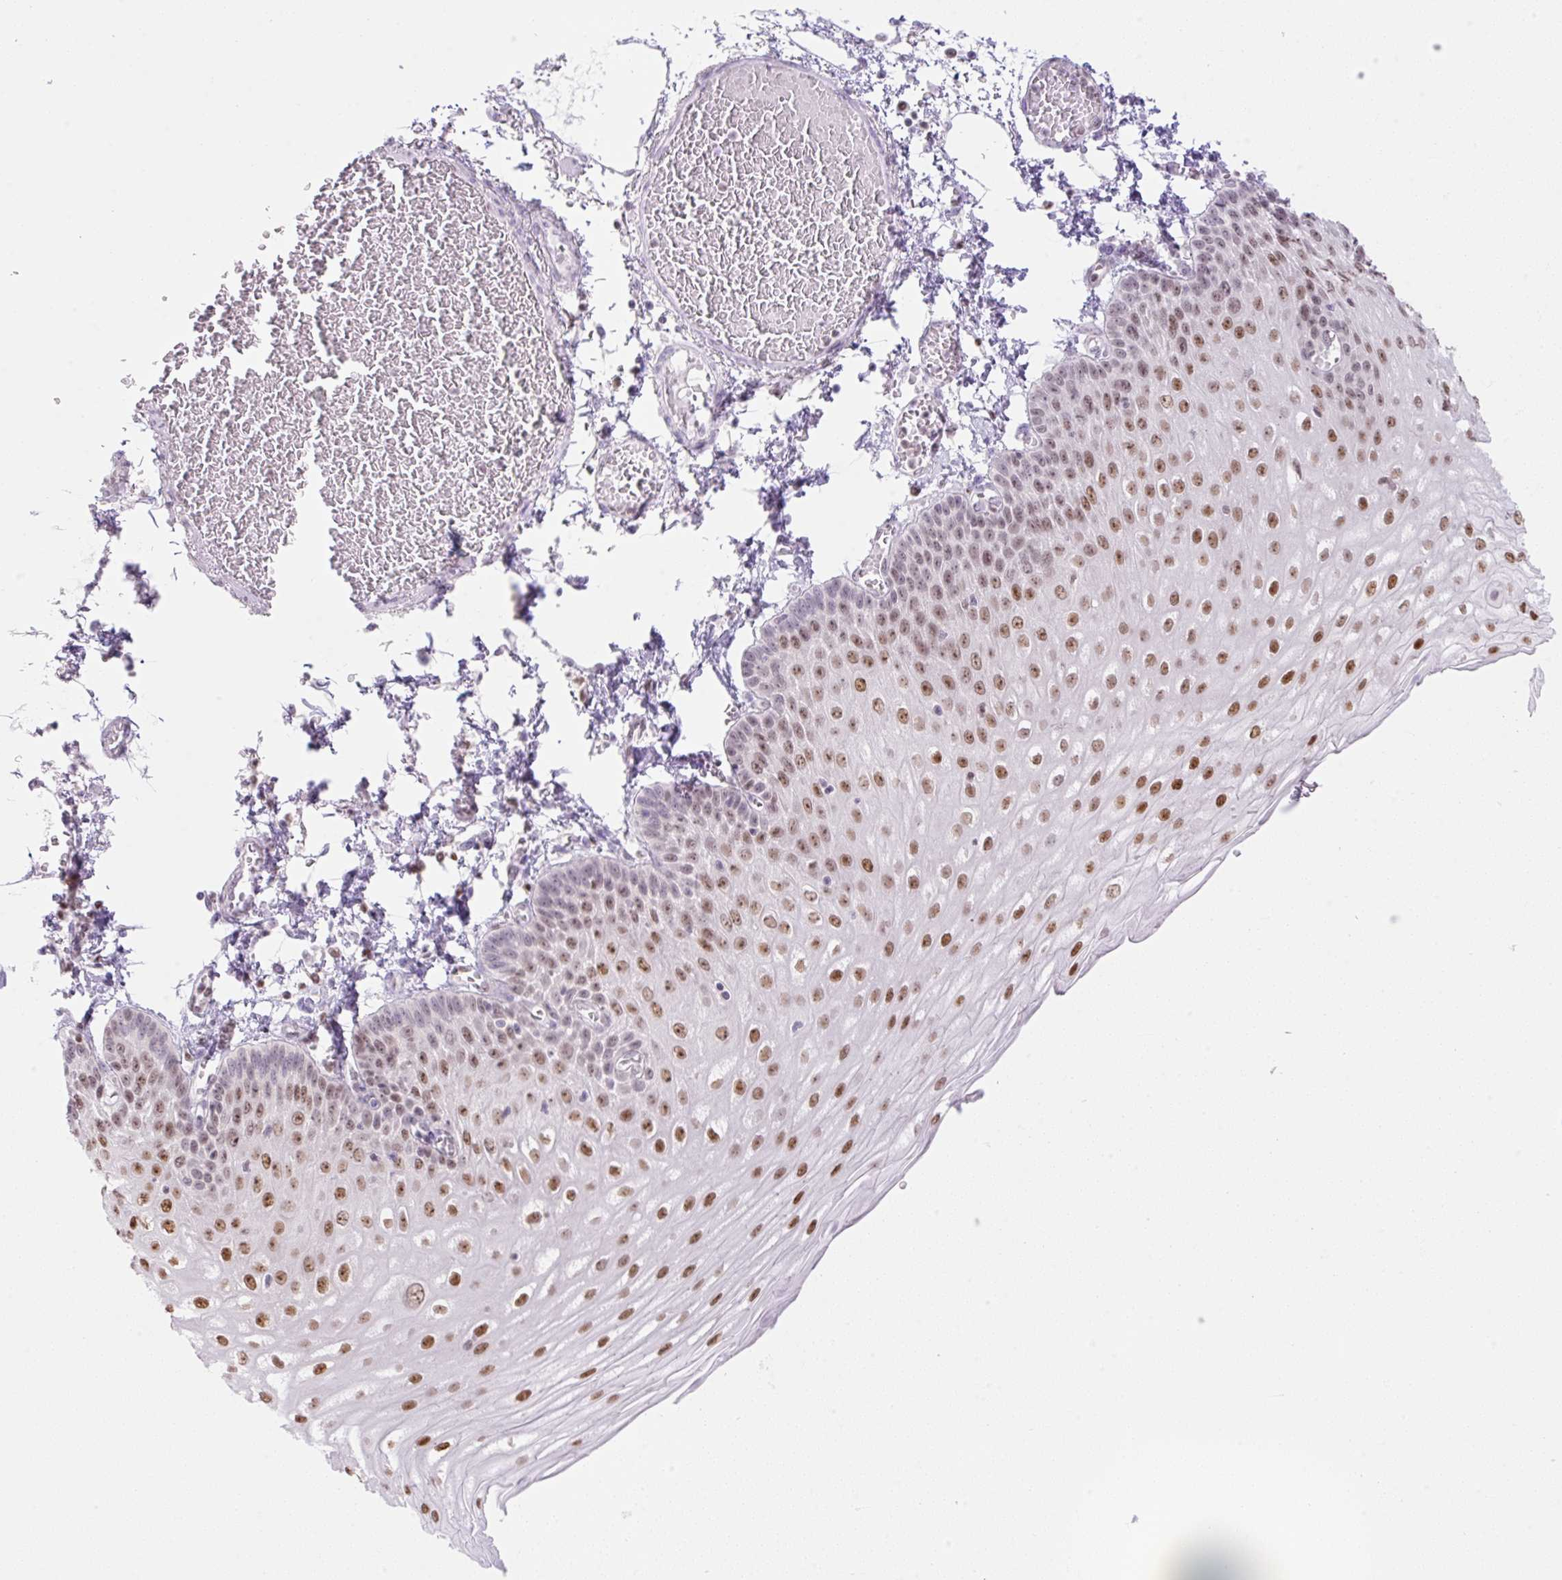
{"staining": {"intensity": "moderate", "quantity": "25%-75%", "location": "nuclear"}, "tissue": "esophagus", "cell_type": "Squamous epithelial cells", "image_type": "normal", "snomed": [{"axis": "morphology", "description": "Normal tissue, NOS"}, {"axis": "morphology", "description": "Adenocarcinoma, NOS"}, {"axis": "topography", "description": "Esophagus"}], "caption": "Immunohistochemical staining of normal human esophagus demonstrates medium levels of moderate nuclear staining in approximately 25%-75% of squamous epithelial cells. (IHC, brightfield microscopy, high magnification).", "gene": "TLE3", "patient": {"sex": "male", "age": 81}}